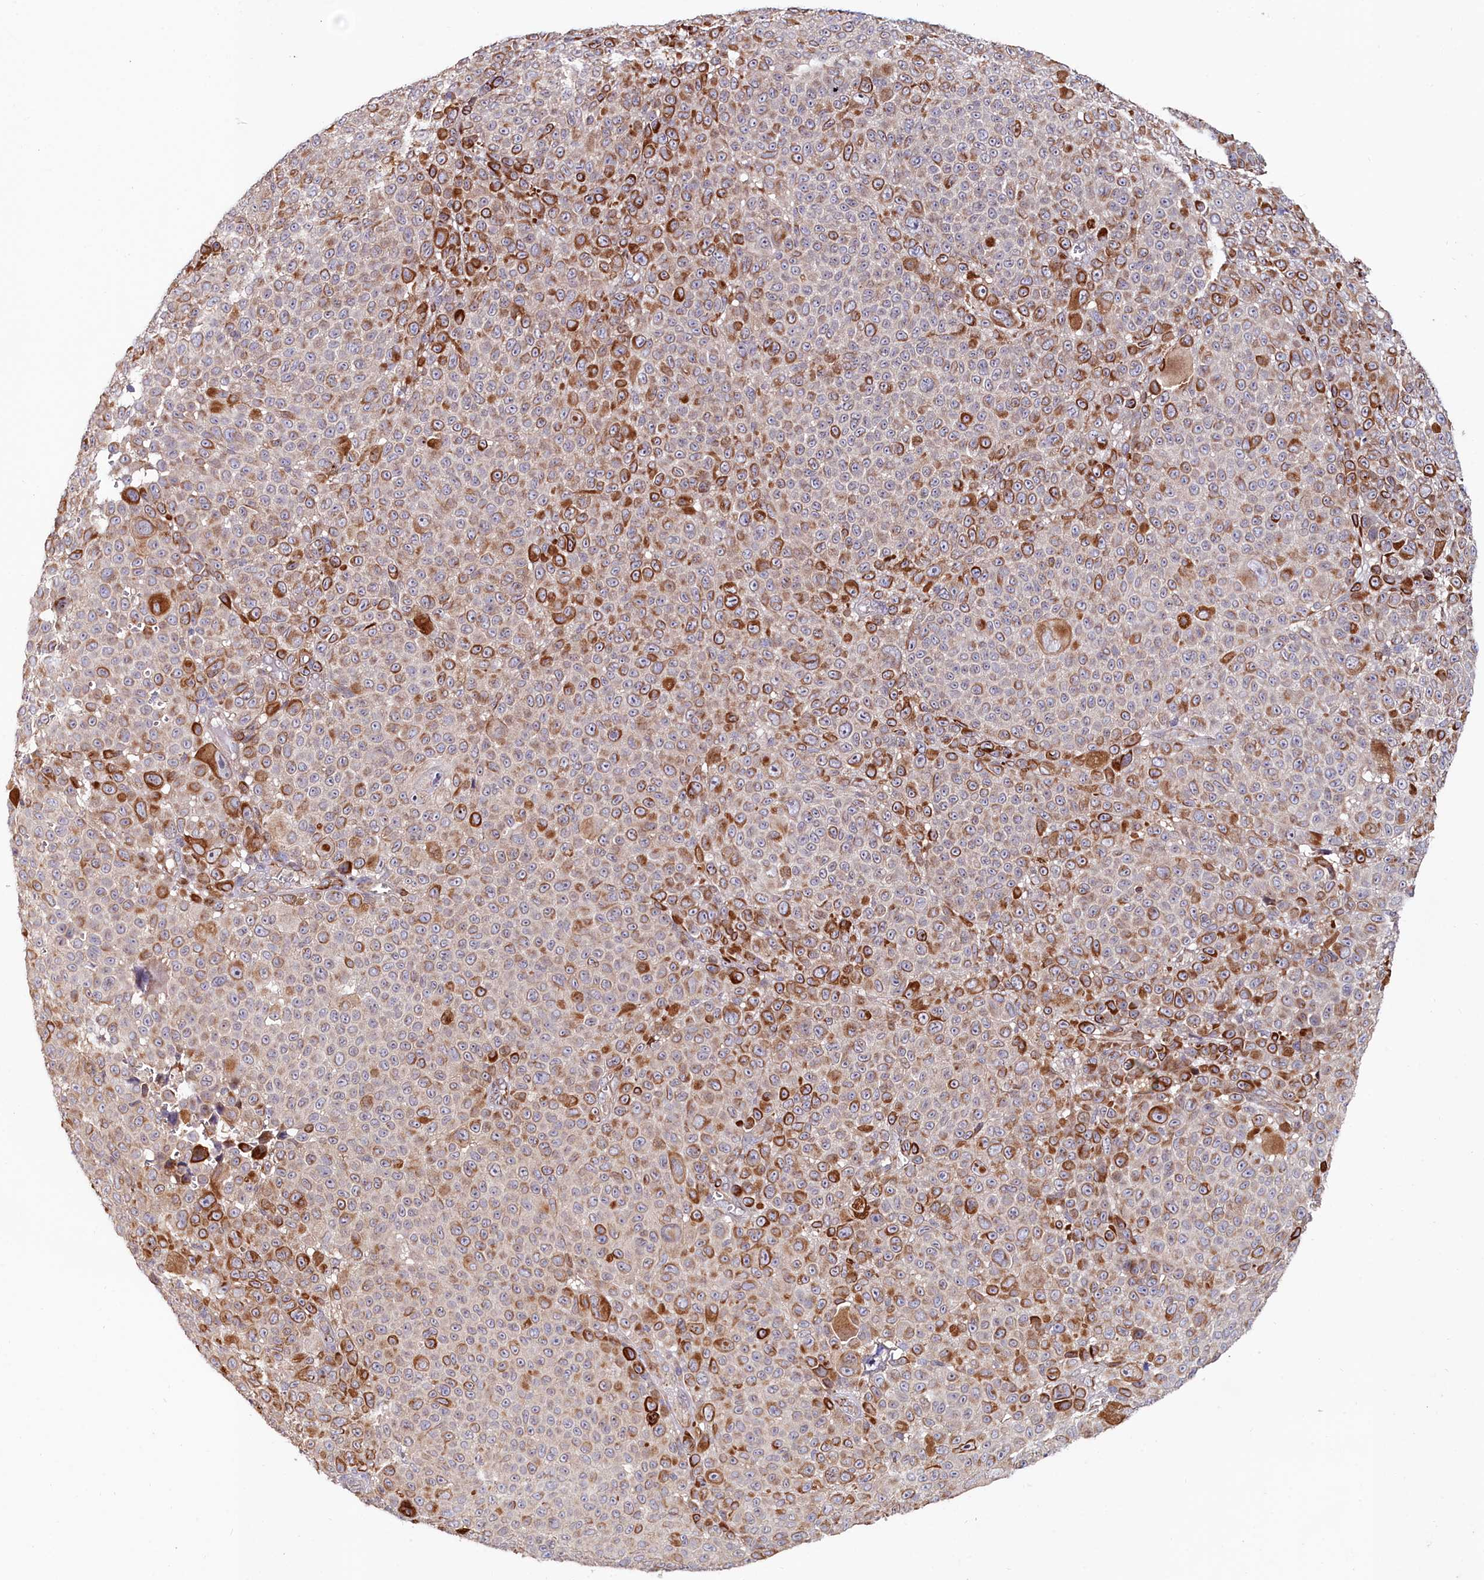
{"staining": {"intensity": "moderate", "quantity": "25%-75%", "location": "cytoplasmic/membranous"}, "tissue": "melanoma", "cell_type": "Tumor cells", "image_type": "cancer", "snomed": [{"axis": "morphology", "description": "Malignant melanoma, NOS"}, {"axis": "topography", "description": "Skin"}], "caption": "IHC photomicrograph of neoplastic tissue: melanoma stained using immunohistochemistry (IHC) exhibits medium levels of moderate protein expression localized specifically in the cytoplasmic/membranous of tumor cells, appearing as a cytoplasmic/membranous brown color.", "gene": "C4orf19", "patient": {"sex": "female", "age": 94}}